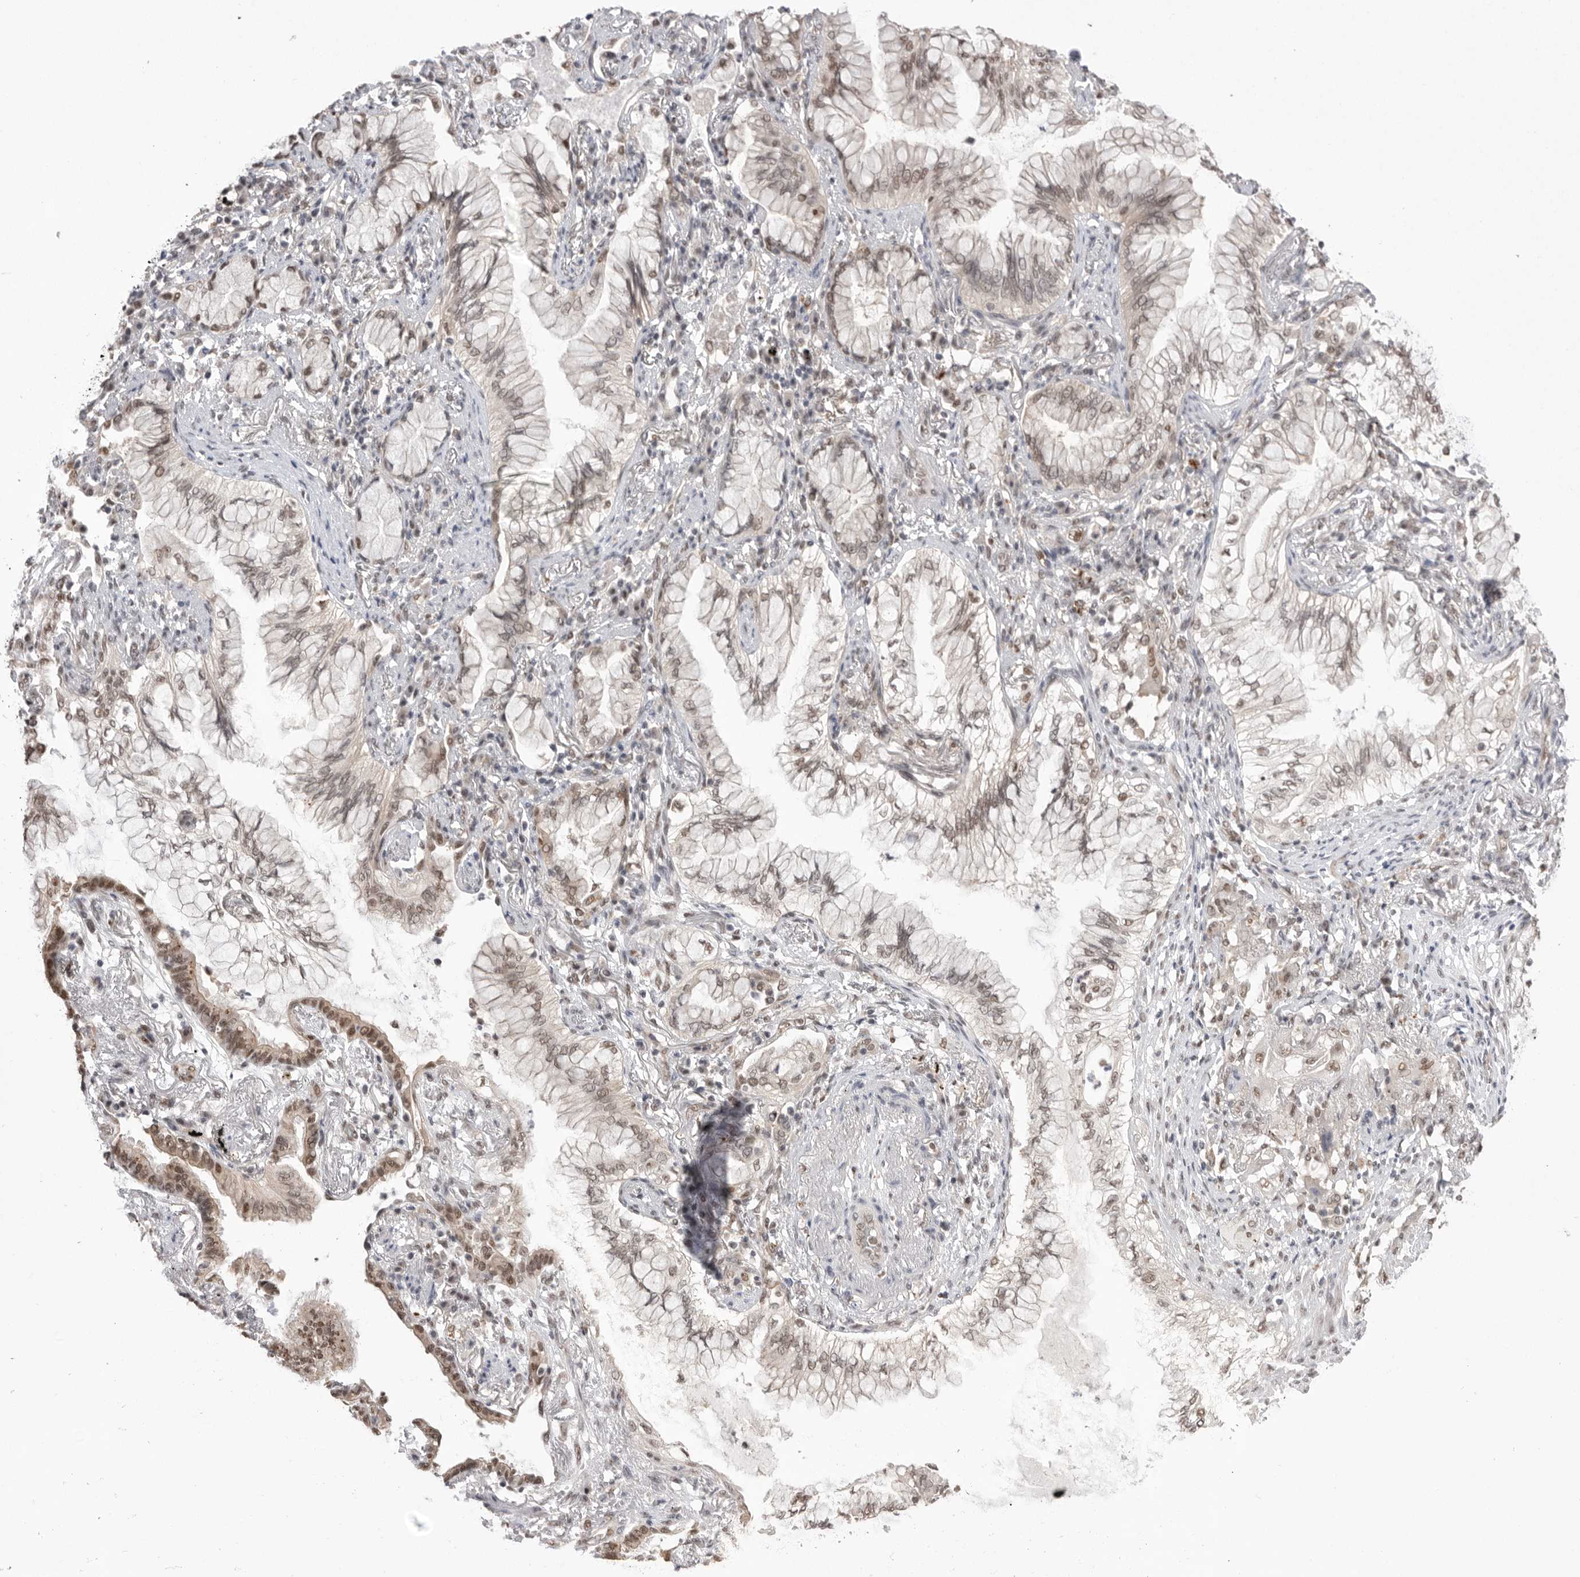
{"staining": {"intensity": "weak", "quantity": ">75%", "location": "nuclear"}, "tissue": "lung cancer", "cell_type": "Tumor cells", "image_type": "cancer", "snomed": [{"axis": "morphology", "description": "Adenocarcinoma, NOS"}, {"axis": "topography", "description": "Lung"}], "caption": "Brown immunohistochemical staining in human lung cancer (adenocarcinoma) reveals weak nuclear positivity in about >75% of tumor cells.", "gene": "BCLAF3", "patient": {"sex": "female", "age": 70}}